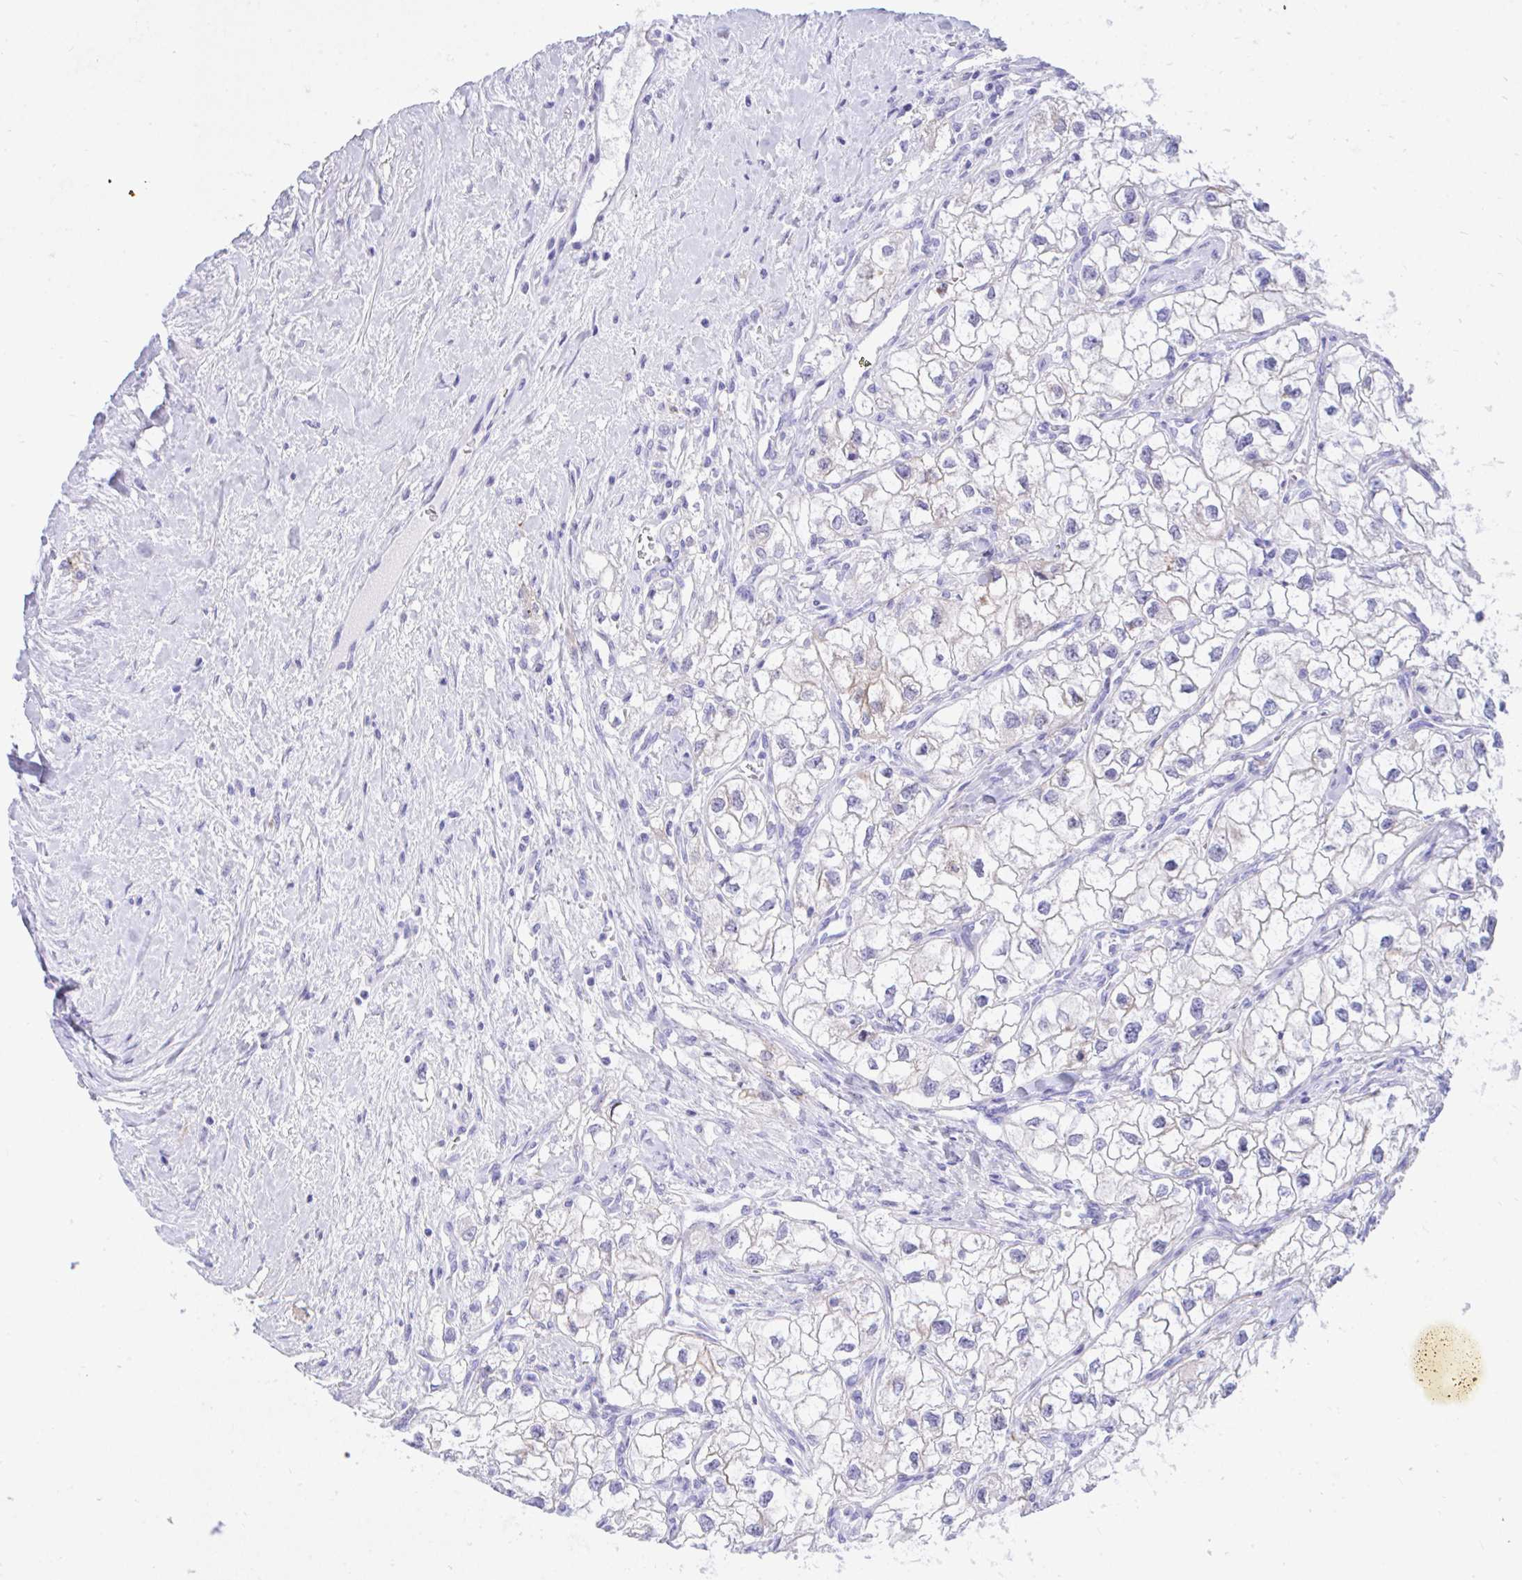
{"staining": {"intensity": "negative", "quantity": "none", "location": "none"}, "tissue": "renal cancer", "cell_type": "Tumor cells", "image_type": "cancer", "snomed": [{"axis": "morphology", "description": "Adenocarcinoma, NOS"}, {"axis": "topography", "description": "Kidney"}], "caption": "High power microscopy micrograph of an immunohistochemistry (IHC) histopathology image of adenocarcinoma (renal), revealing no significant staining in tumor cells.", "gene": "BEX5", "patient": {"sex": "male", "age": 59}}